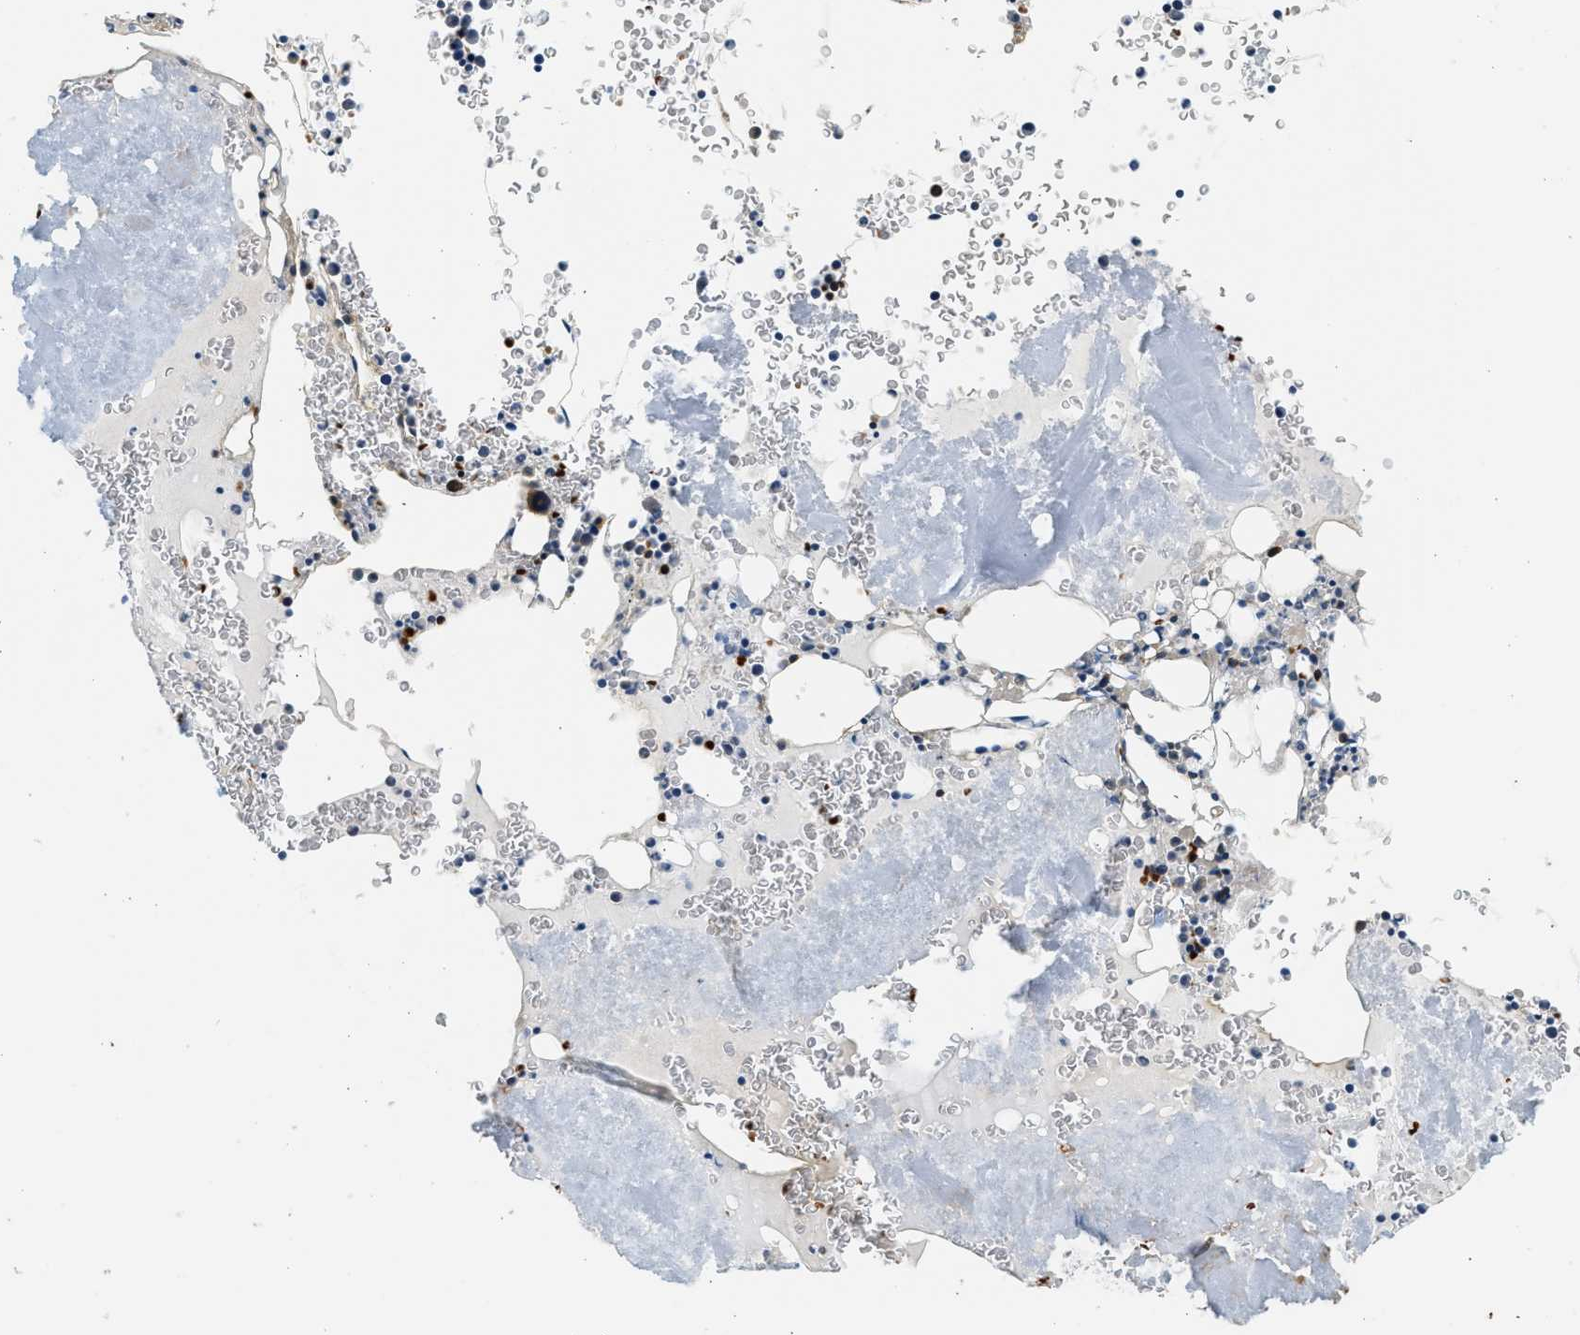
{"staining": {"intensity": "strong", "quantity": "<25%", "location": "nuclear"}, "tissue": "bone marrow", "cell_type": "Hematopoietic cells", "image_type": "normal", "snomed": [{"axis": "morphology", "description": "Normal tissue, NOS"}, {"axis": "morphology", "description": "Inflammation, NOS"}, {"axis": "topography", "description": "Bone marrow"}], "caption": "Unremarkable bone marrow exhibits strong nuclear positivity in approximately <25% of hematopoietic cells, visualized by immunohistochemistry. The protein is shown in brown color, while the nuclei are stained blue.", "gene": "KCNMB3", "patient": {"sex": "male", "age": 37}}